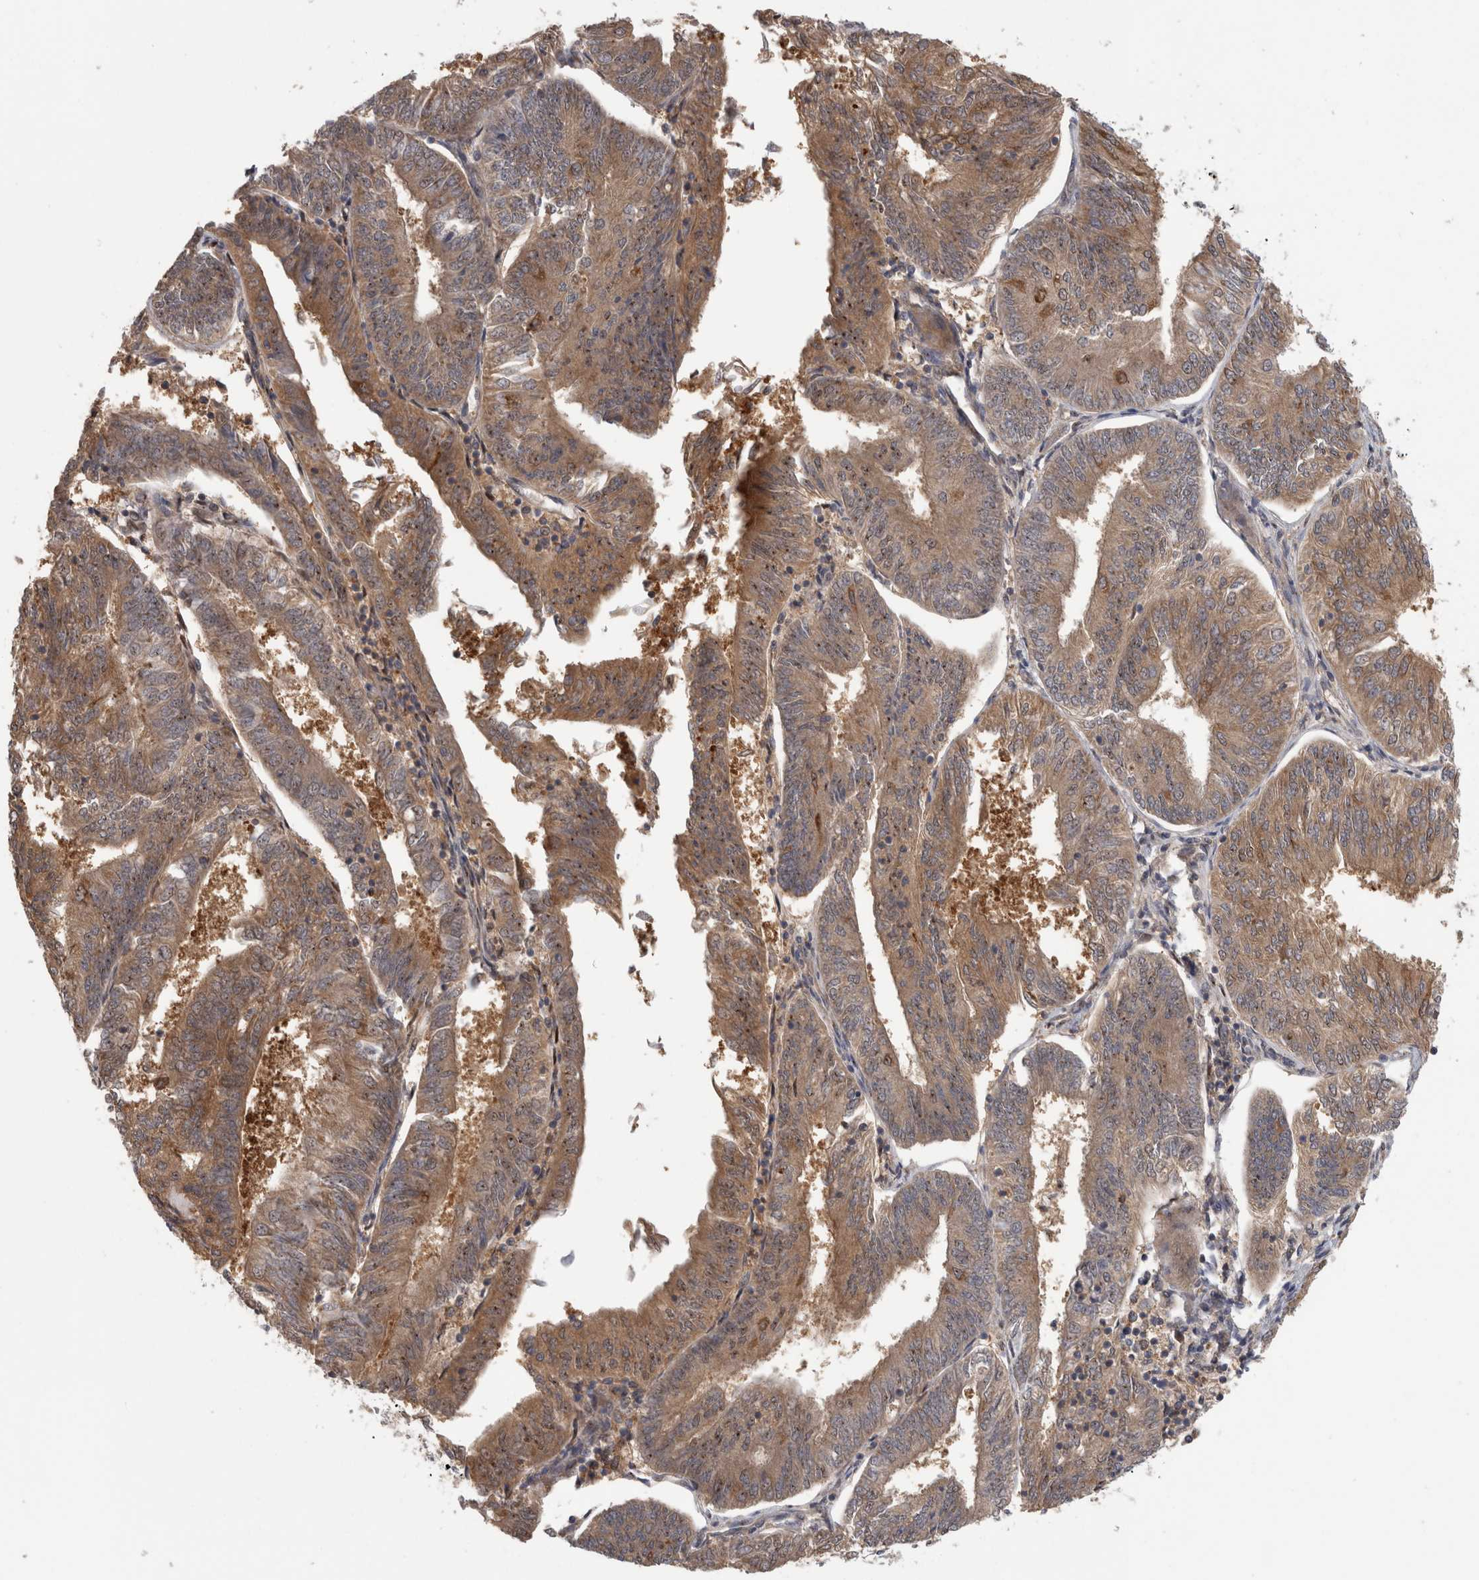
{"staining": {"intensity": "moderate", "quantity": ">75%", "location": "cytoplasmic/membranous"}, "tissue": "endometrial cancer", "cell_type": "Tumor cells", "image_type": "cancer", "snomed": [{"axis": "morphology", "description": "Adenocarcinoma, NOS"}, {"axis": "topography", "description": "Endometrium"}], "caption": "Brown immunohistochemical staining in human endometrial adenocarcinoma displays moderate cytoplasmic/membranous positivity in approximately >75% of tumor cells. (IHC, brightfield microscopy, high magnification).", "gene": "PIGP", "patient": {"sex": "female", "age": 58}}